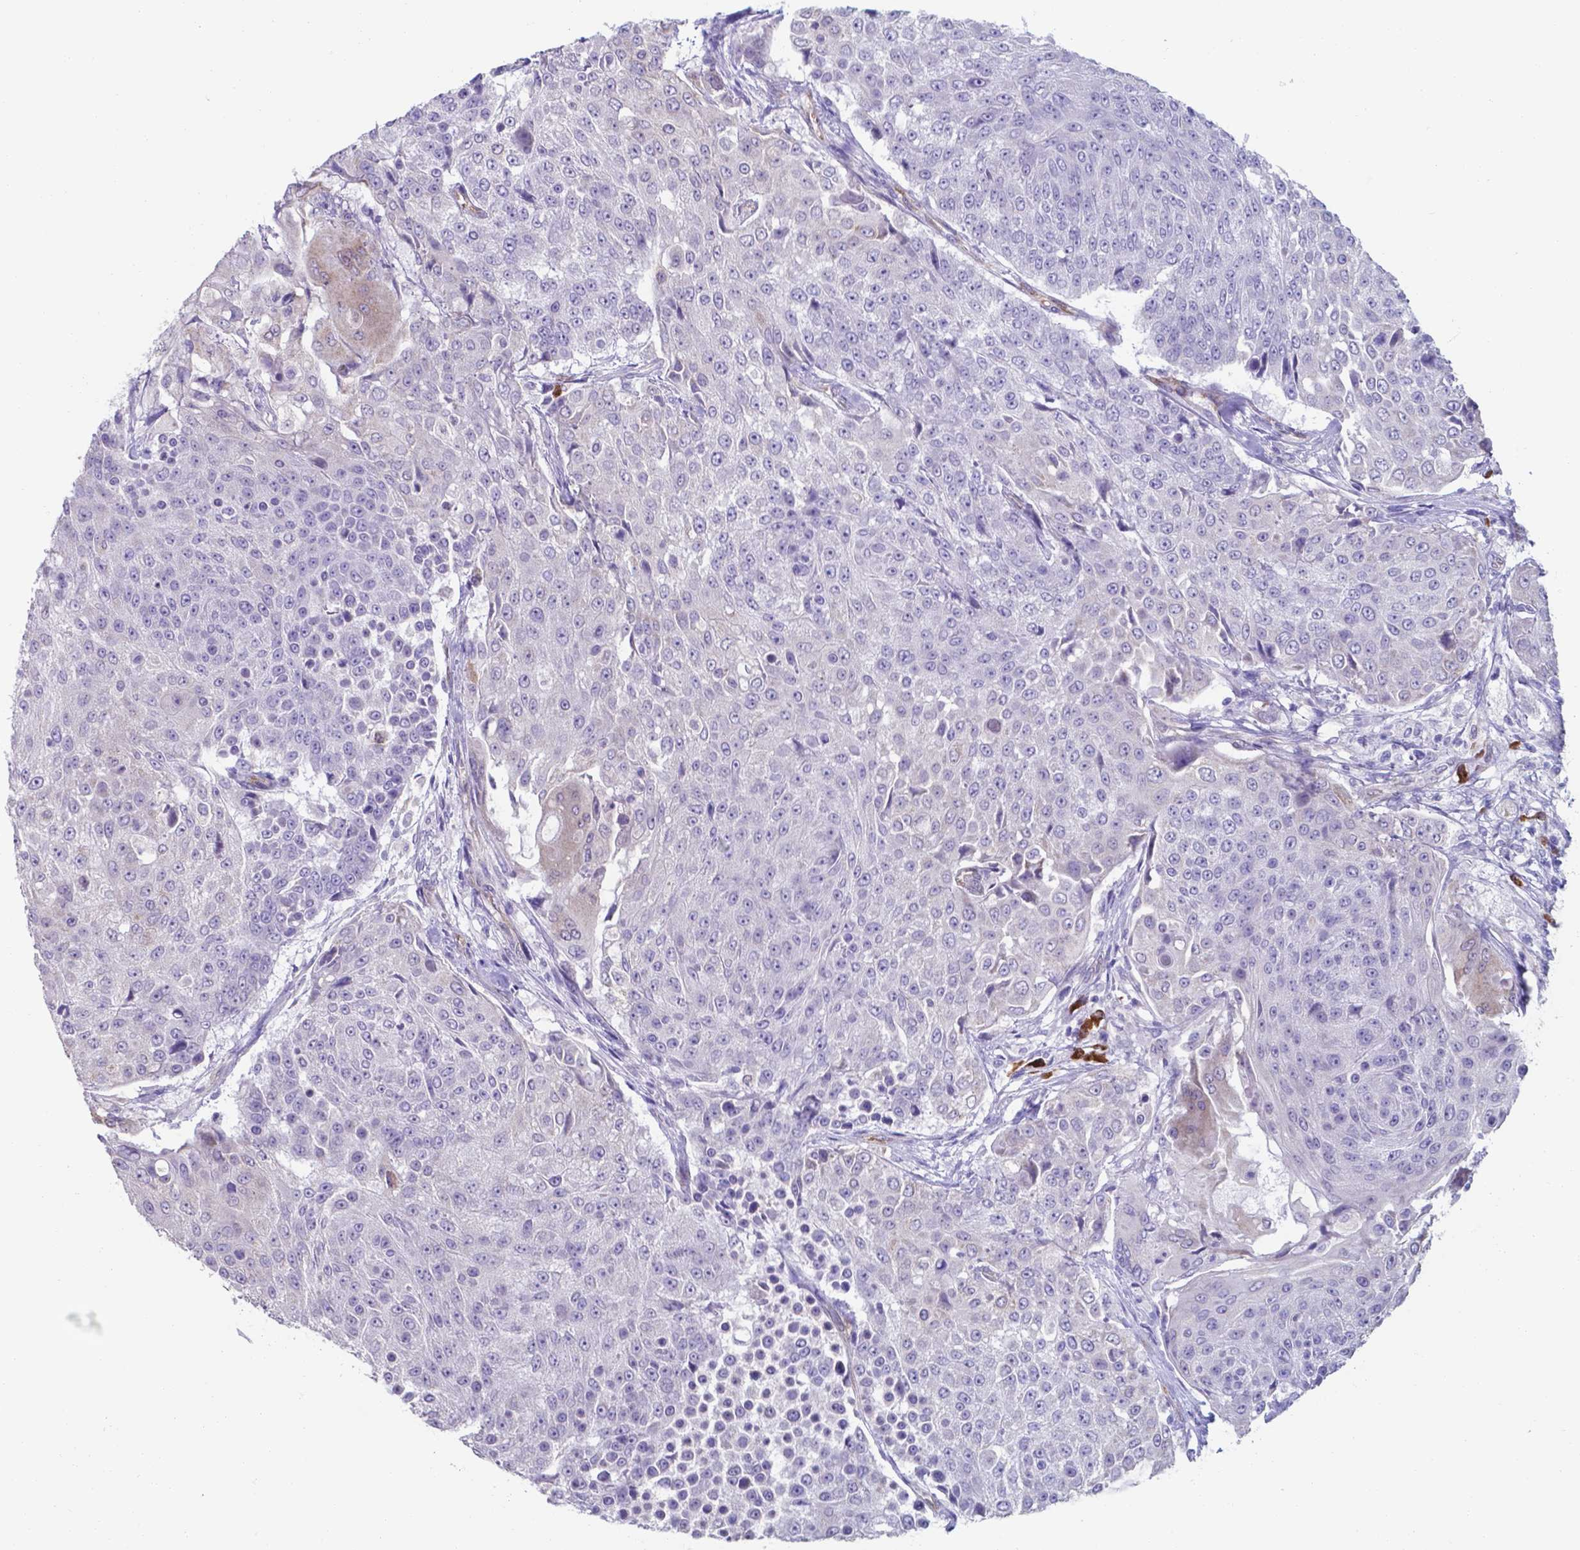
{"staining": {"intensity": "negative", "quantity": "none", "location": "none"}, "tissue": "urothelial cancer", "cell_type": "Tumor cells", "image_type": "cancer", "snomed": [{"axis": "morphology", "description": "Urothelial carcinoma, High grade"}, {"axis": "topography", "description": "Urinary bladder"}], "caption": "This is an immunohistochemistry image of urothelial carcinoma (high-grade). There is no positivity in tumor cells.", "gene": "UBE2J1", "patient": {"sex": "female", "age": 63}}